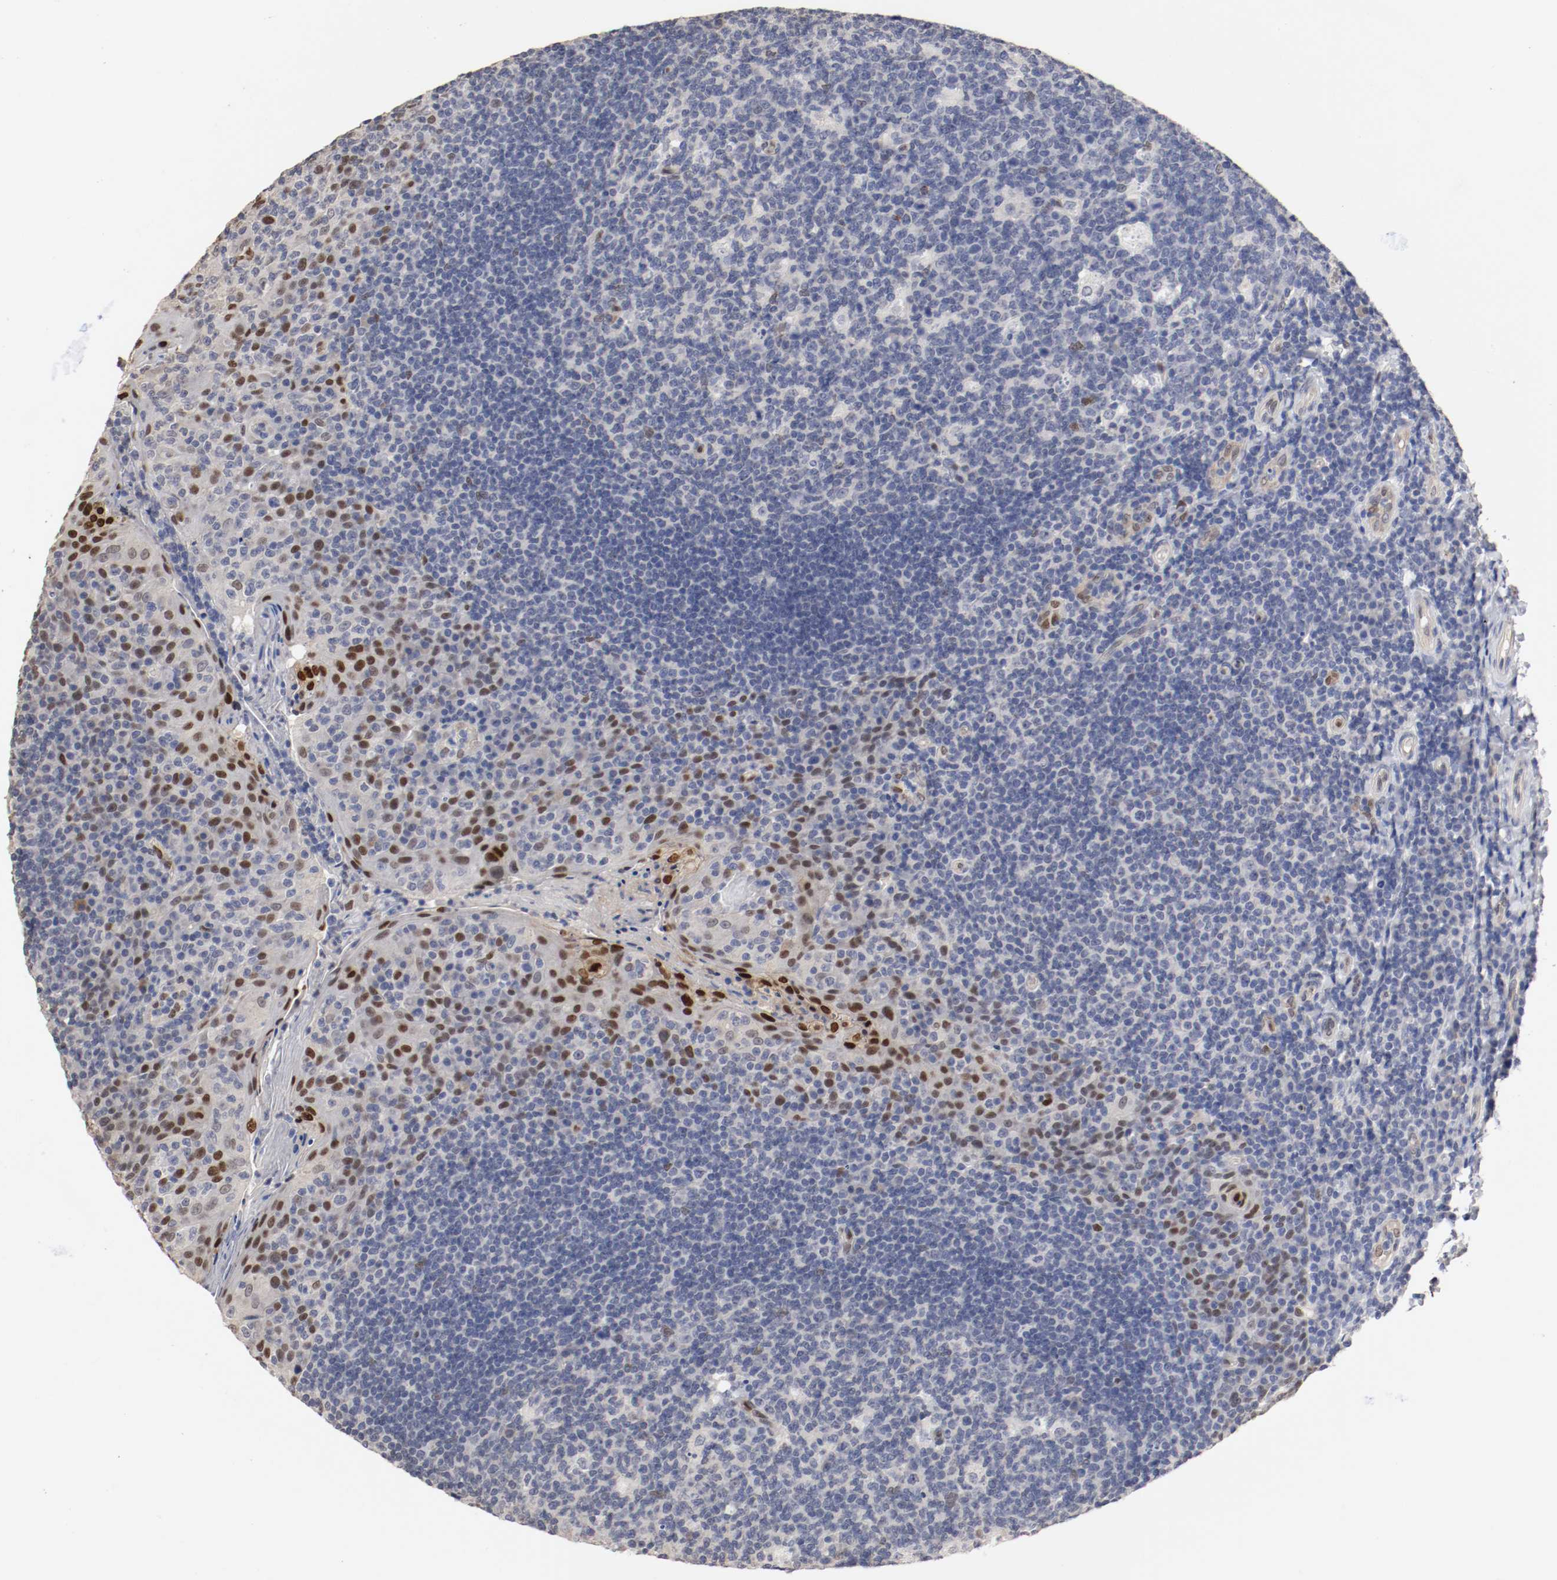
{"staining": {"intensity": "negative", "quantity": "none", "location": "none"}, "tissue": "tonsil", "cell_type": "Germinal center cells", "image_type": "normal", "snomed": [{"axis": "morphology", "description": "Normal tissue, NOS"}, {"axis": "topography", "description": "Tonsil"}], "caption": "Human tonsil stained for a protein using IHC exhibits no positivity in germinal center cells.", "gene": "FOSL2", "patient": {"sex": "male", "age": 17}}